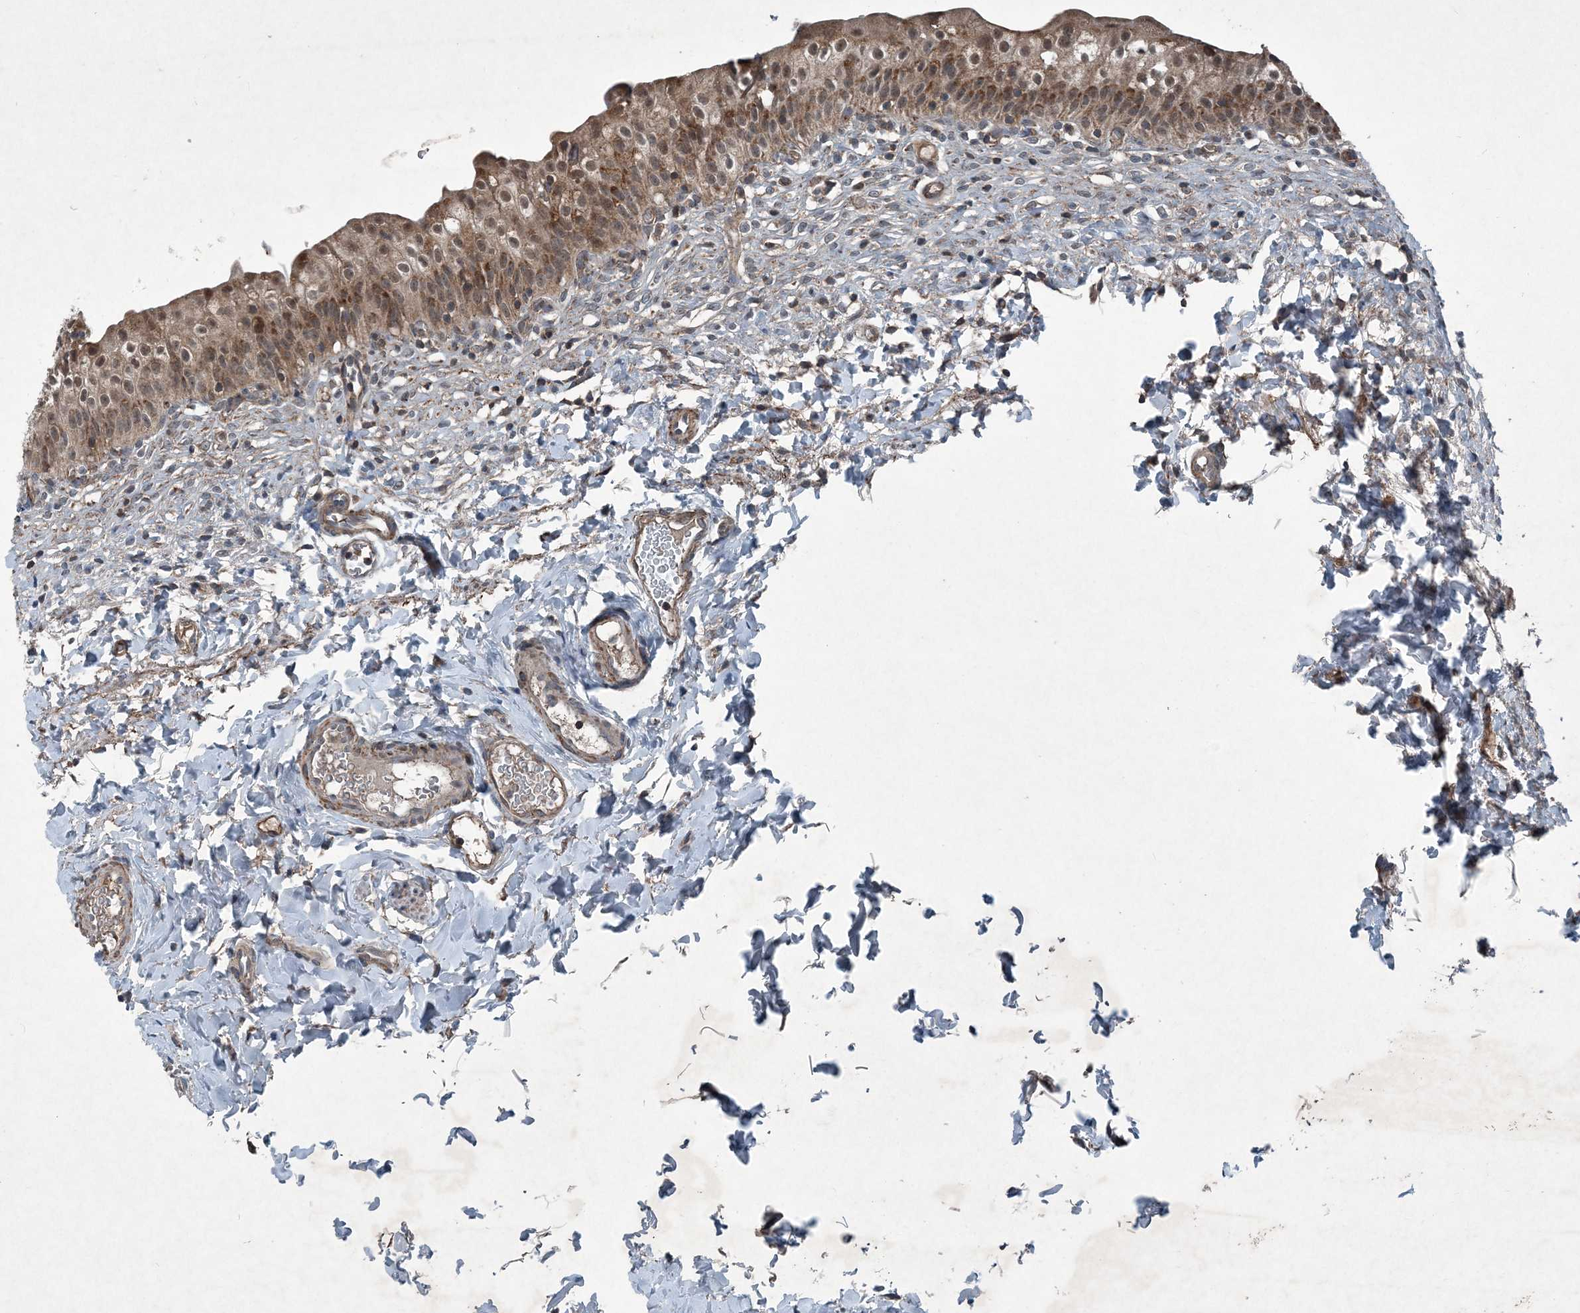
{"staining": {"intensity": "moderate", "quantity": ">75%", "location": "cytoplasmic/membranous,nuclear"}, "tissue": "urinary bladder", "cell_type": "Urothelial cells", "image_type": "normal", "snomed": [{"axis": "morphology", "description": "Normal tissue, NOS"}, {"axis": "topography", "description": "Urinary bladder"}], "caption": "This is a micrograph of IHC staining of benign urinary bladder, which shows moderate positivity in the cytoplasmic/membranous,nuclear of urothelial cells.", "gene": "NDUFA2", "patient": {"sex": "male", "age": 55}}